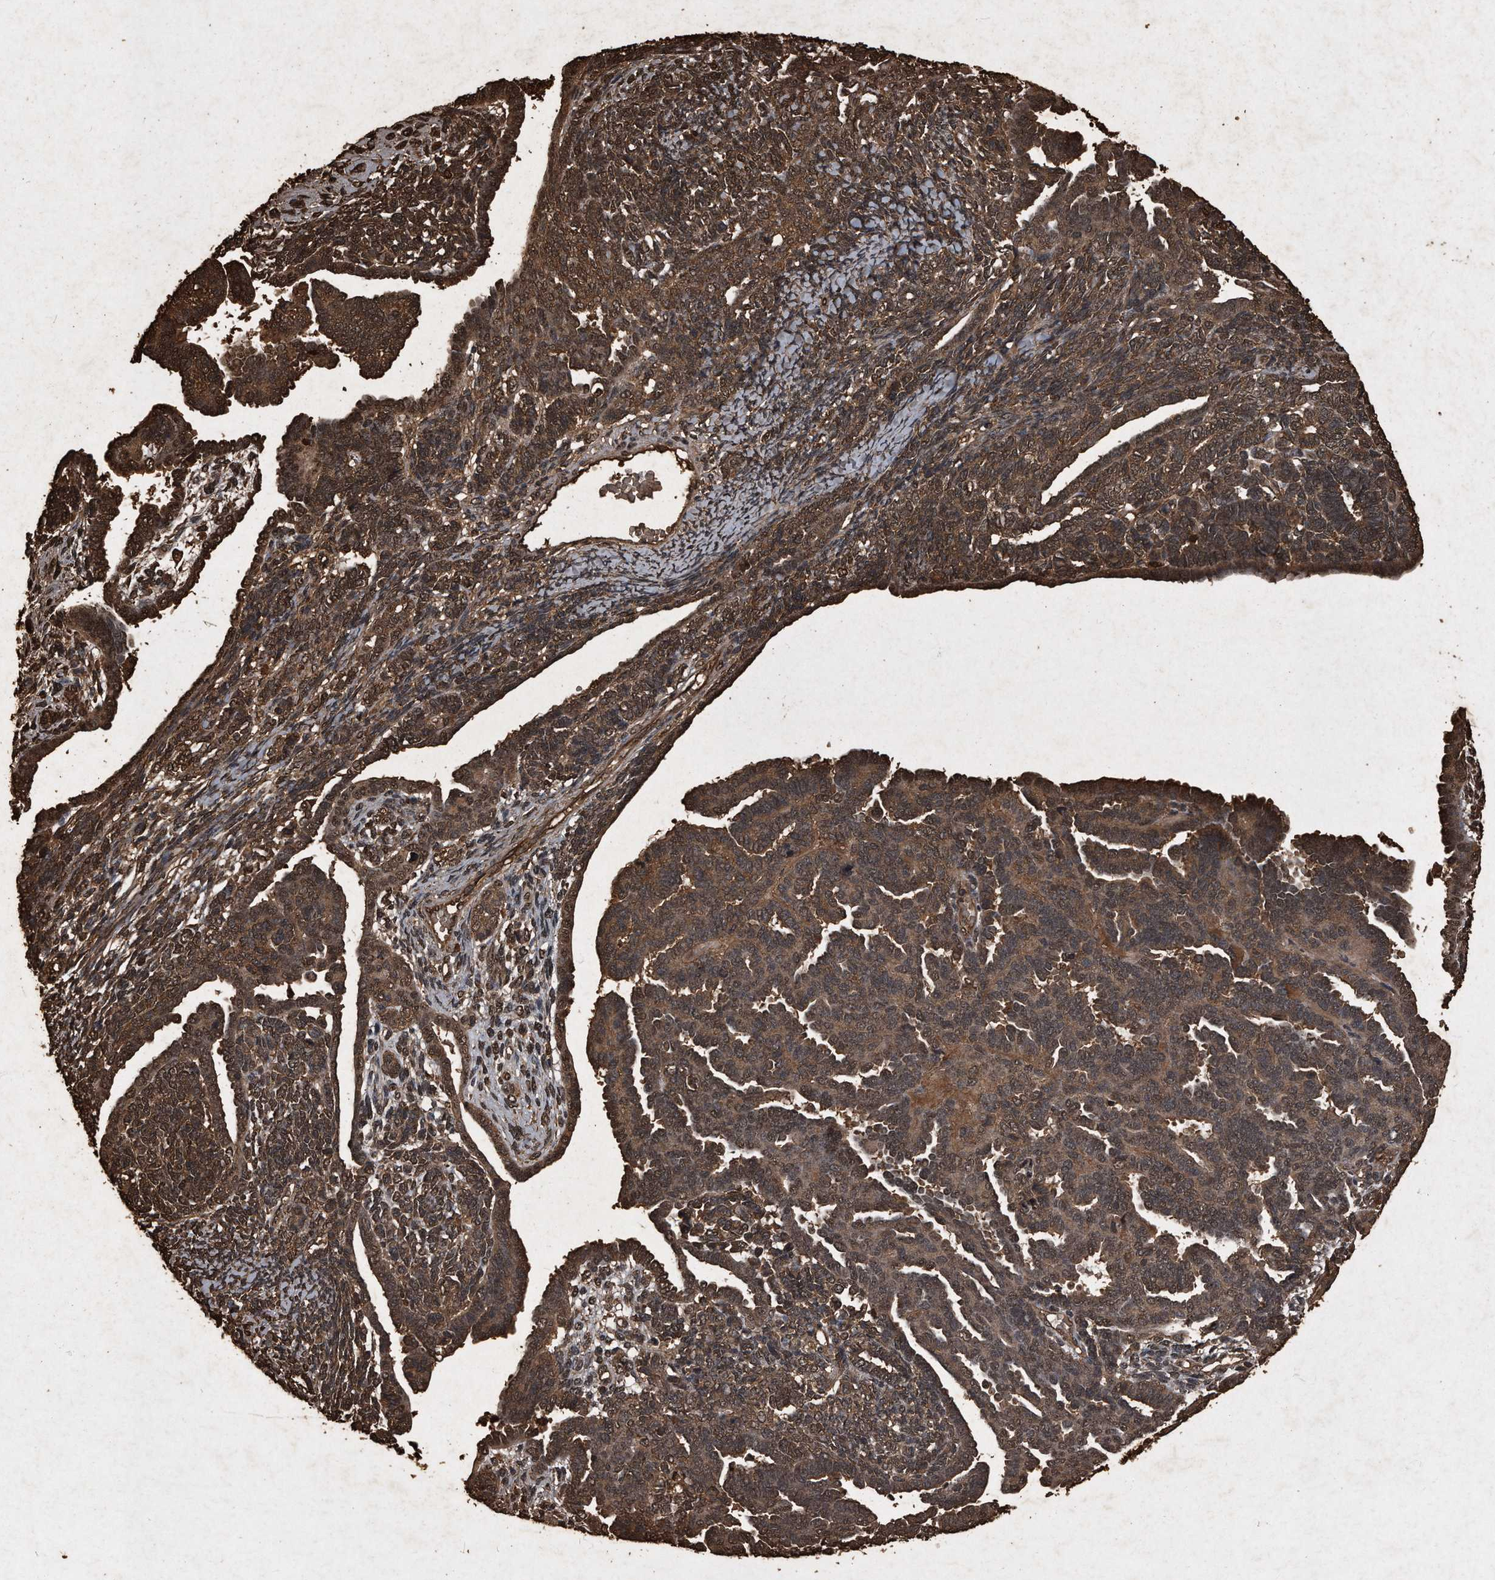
{"staining": {"intensity": "moderate", "quantity": ">75%", "location": "cytoplasmic/membranous,nuclear"}, "tissue": "endometrial cancer", "cell_type": "Tumor cells", "image_type": "cancer", "snomed": [{"axis": "morphology", "description": "Neoplasm, malignant, NOS"}, {"axis": "topography", "description": "Endometrium"}], "caption": "Immunohistochemical staining of human endometrial cancer displays moderate cytoplasmic/membranous and nuclear protein expression in about >75% of tumor cells. Using DAB (3,3'-diaminobenzidine) (brown) and hematoxylin (blue) stains, captured at high magnification using brightfield microscopy.", "gene": "CFLAR", "patient": {"sex": "female", "age": 74}}